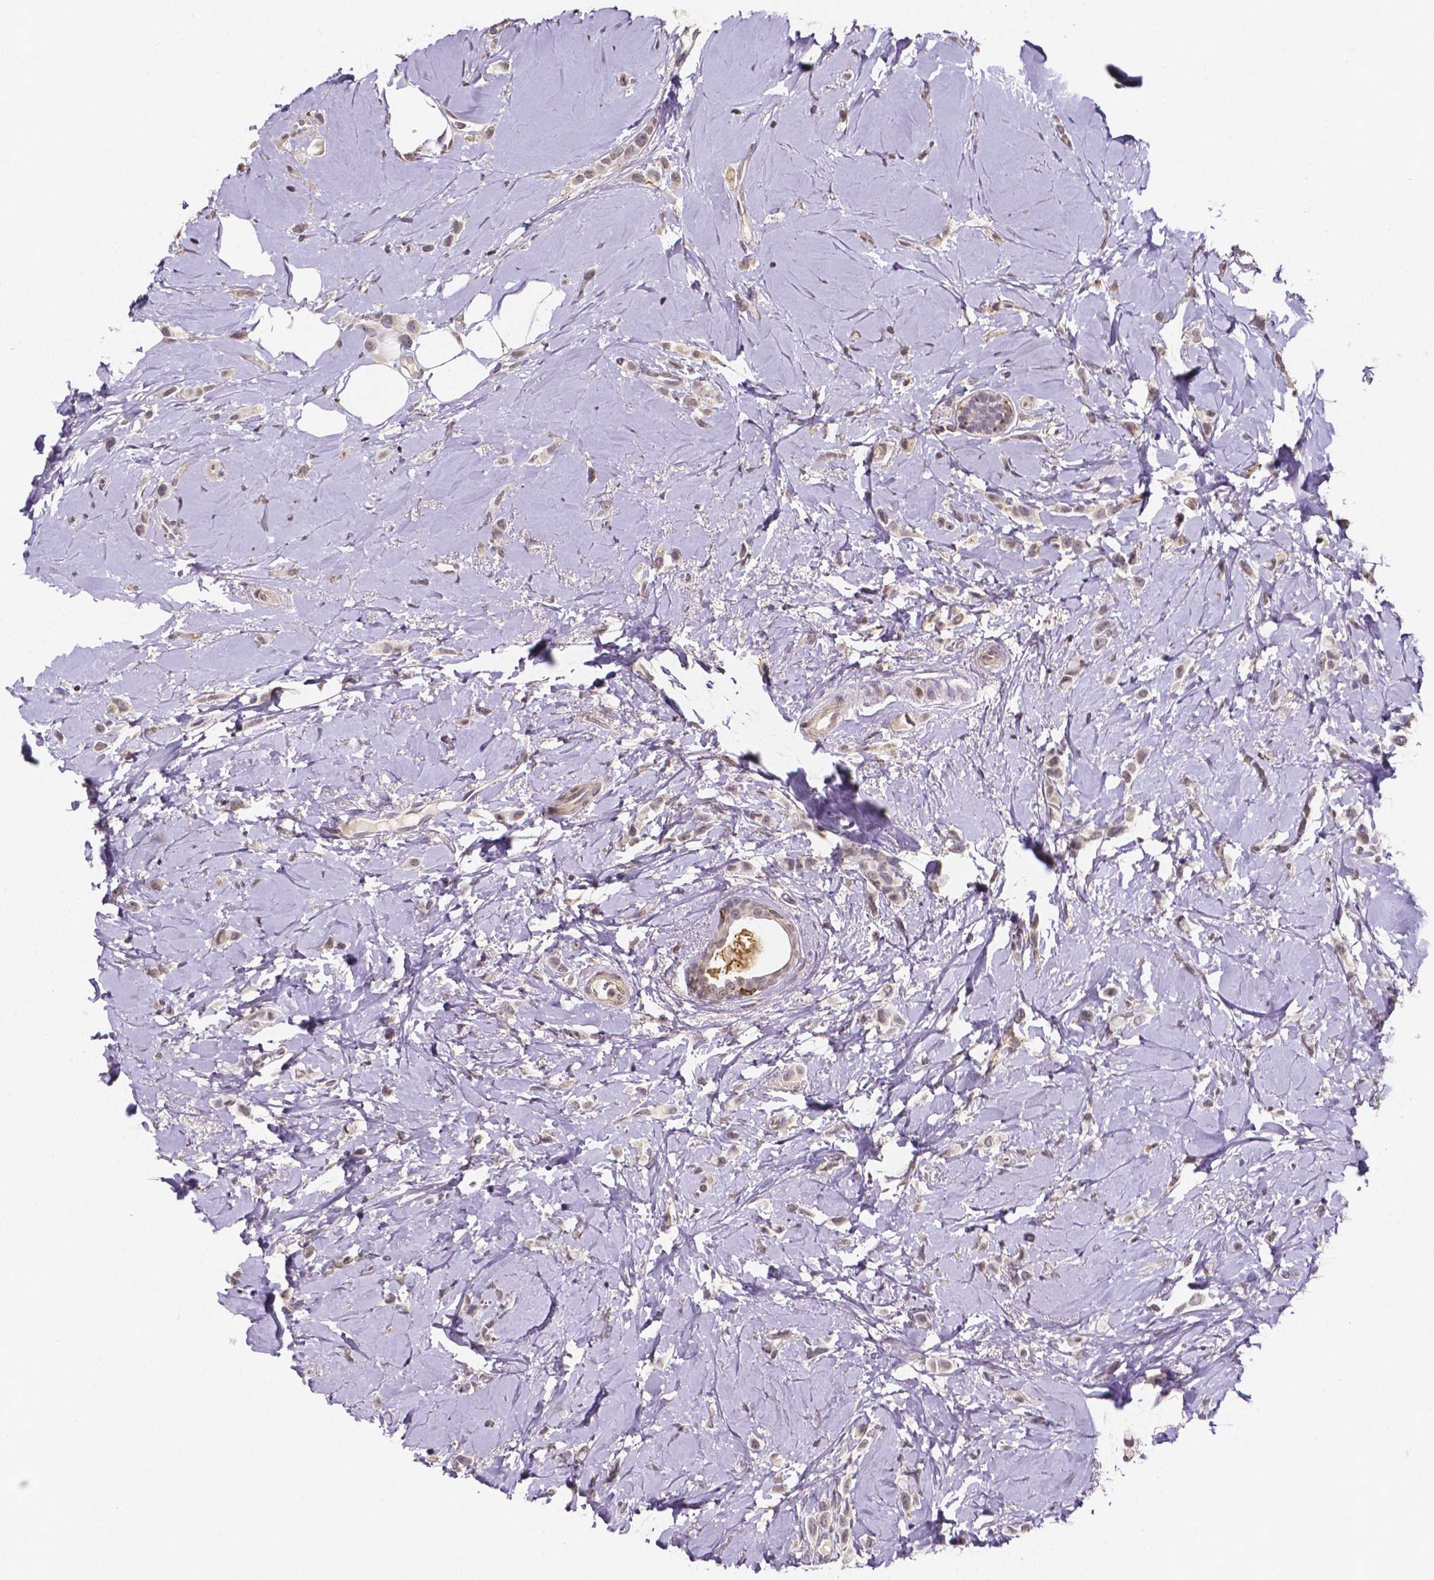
{"staining": {"intensity": "negative", "quantity": "none", "location": "none"}, "tissue": "breast cancer", "cell_type": "Tumor cells", "image_type": "cancer", "snomed": [{"axis": "morphology", "description": "Lobular carcinoma"}, {"axis": "topography", "description": "Breast"}], "caption": "There is no significant expression in tumor cells of breast cancer. (Stains: DAB immunohistochemistry (IHC) with hematoxylin counter stain, Microscopy: brightfield microscopy at high magnification).", "gene": "NRGN", "patient": {"sex": "female", "age": 66}}